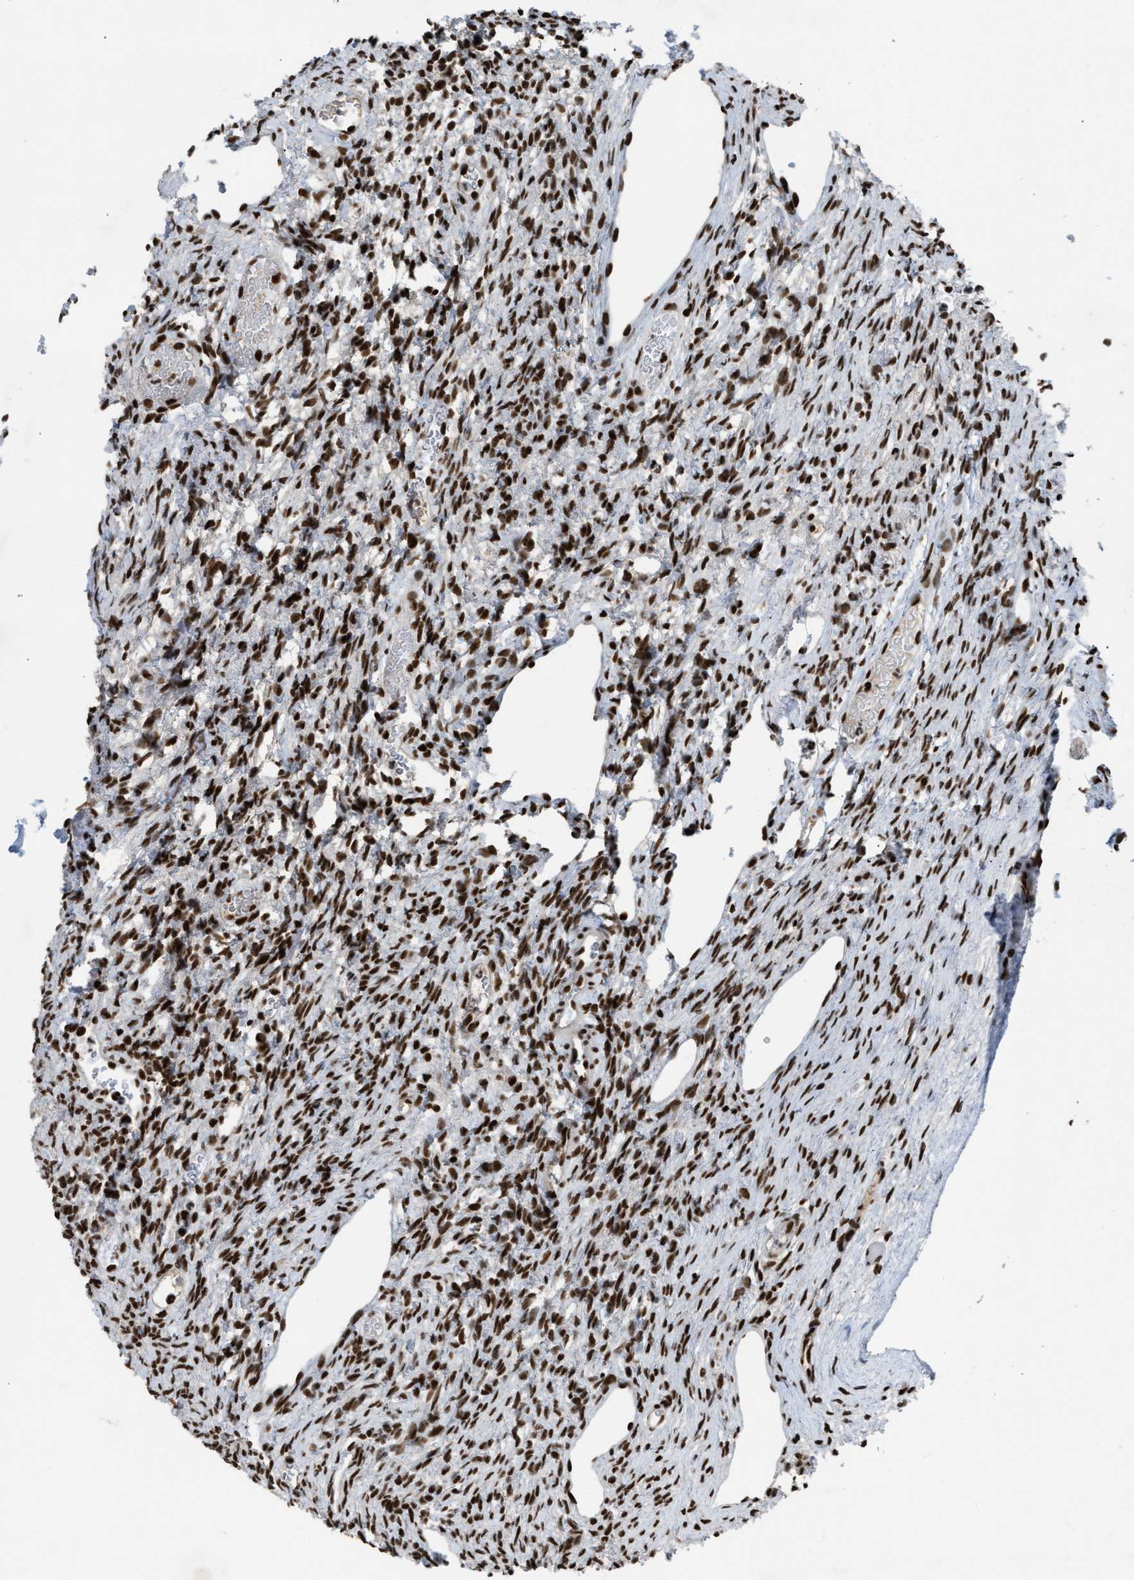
{"staining": {"intensity": "strong", "quantity": ">75%", "location": "nuclear"}, "tissue": "ovary", "cell_type": "Ovarian stroma cells", "image_type": "normal", "snomed": [{"axis": "morphology", "description": "Normal tissue, NOS"}, {"axis": "topography", "description": "Ovary"}], "caption": "The image exhibits a brown stain indicating the presence of a protein in the nuclear of ovarian stroma cells in ovary. Immunohistochemistry stains the protein in brown and the nuclei are stained blue.", "gene": "SCAF4", "patient": {"sex": "female", "age": 33}}